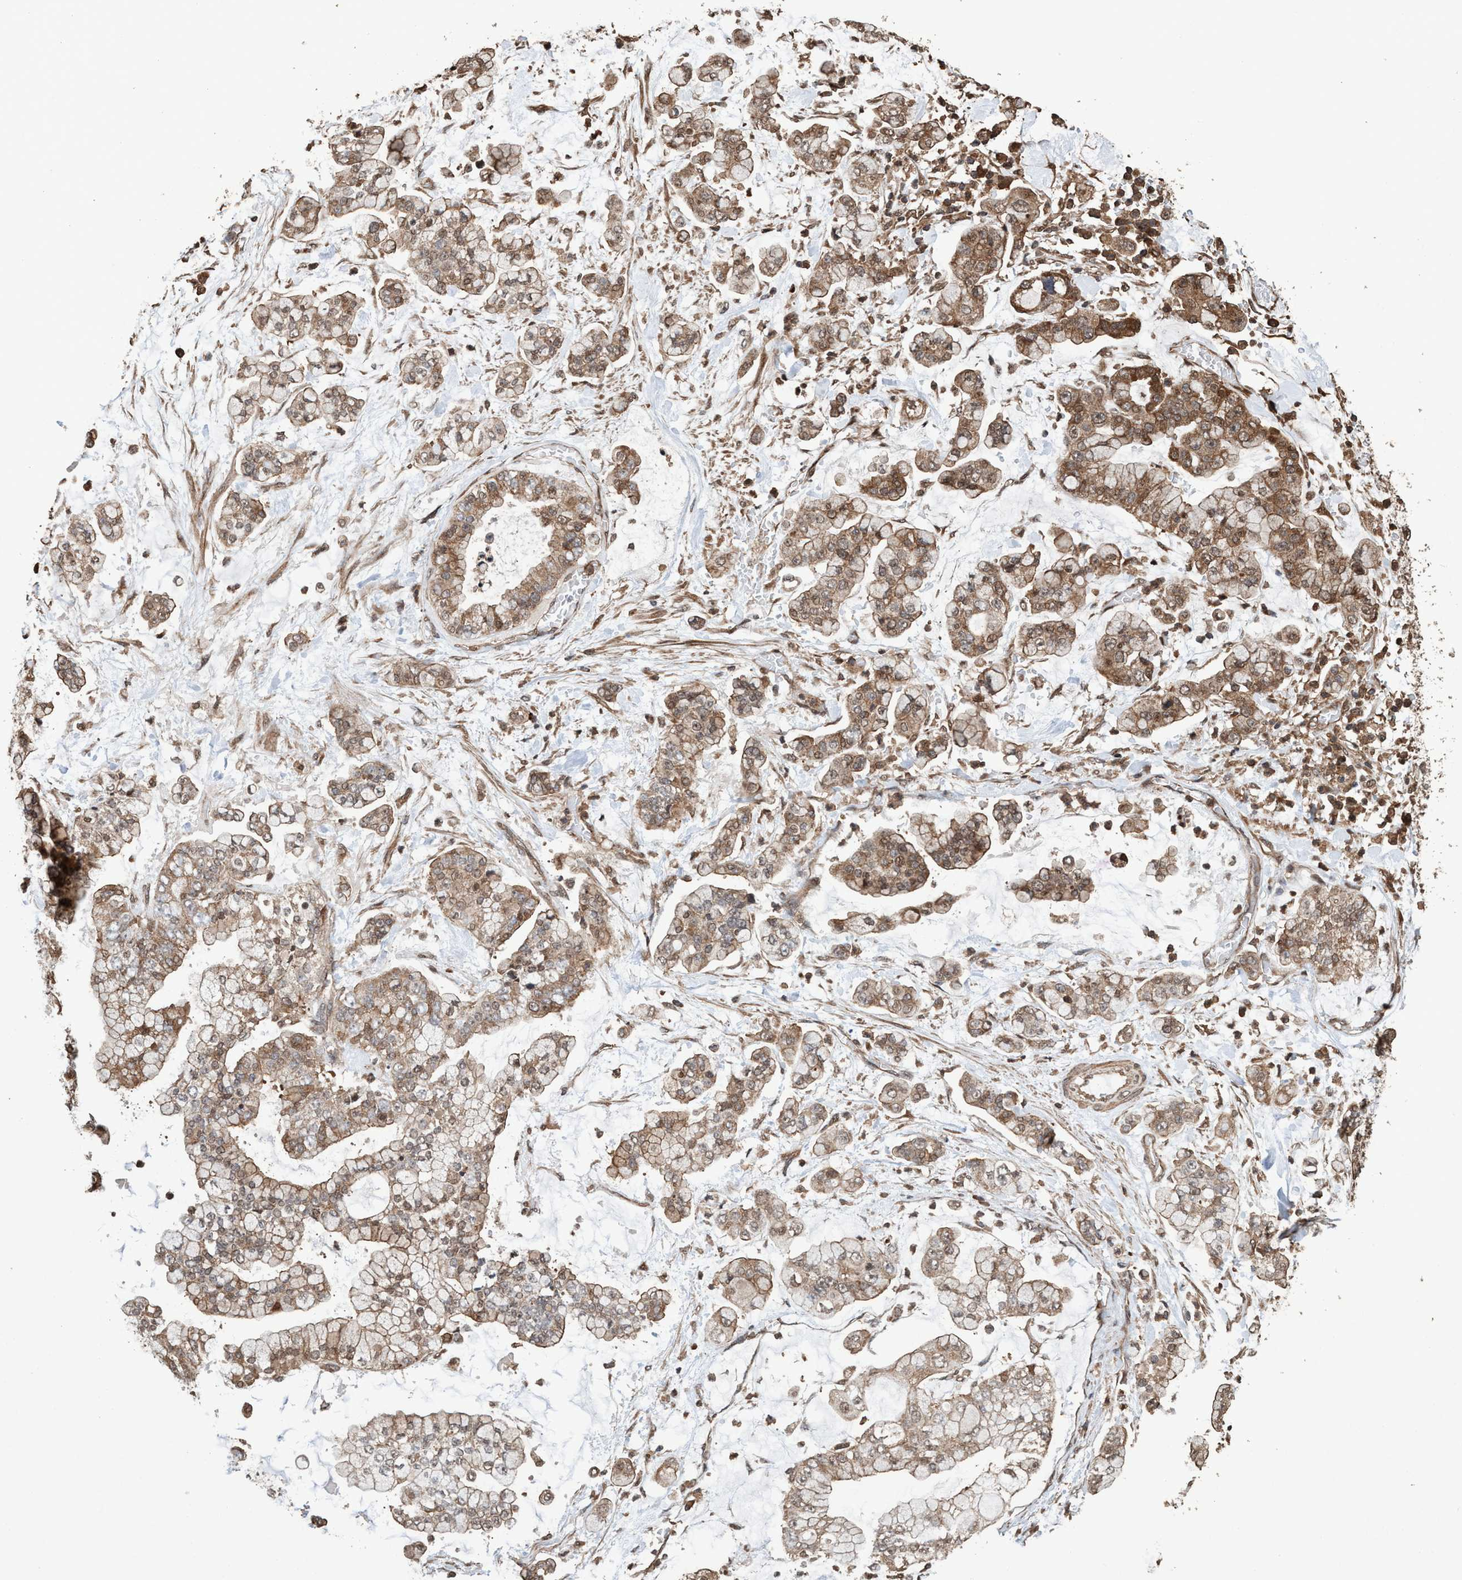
{"staining": {"intensity": "weak", "quantity": ">75%", "location": "cytoplasmic/membranous,nuclear"}, "tissue": "stomach cancer", "cell_type": "Tumor cells", "image_type": "cancer", "snomed": [{"axis": "morphology", "description": "Normal tissue, NOS"}, {"axis": "morphology", "description": "Adenocarcinoma, NOS"}, {"axis": "topography", "description": "Stomach, upper"}, {"axis": "topography", "description": "Stomach"}], "caption": "Protein expression analysis of stomach cancer displays weak cytoplasmic/membranous and nuclear positivity in about >75% of tumor cells.", "gene": "TRPC7", "patient": {"sex": "male", "age": 76}}